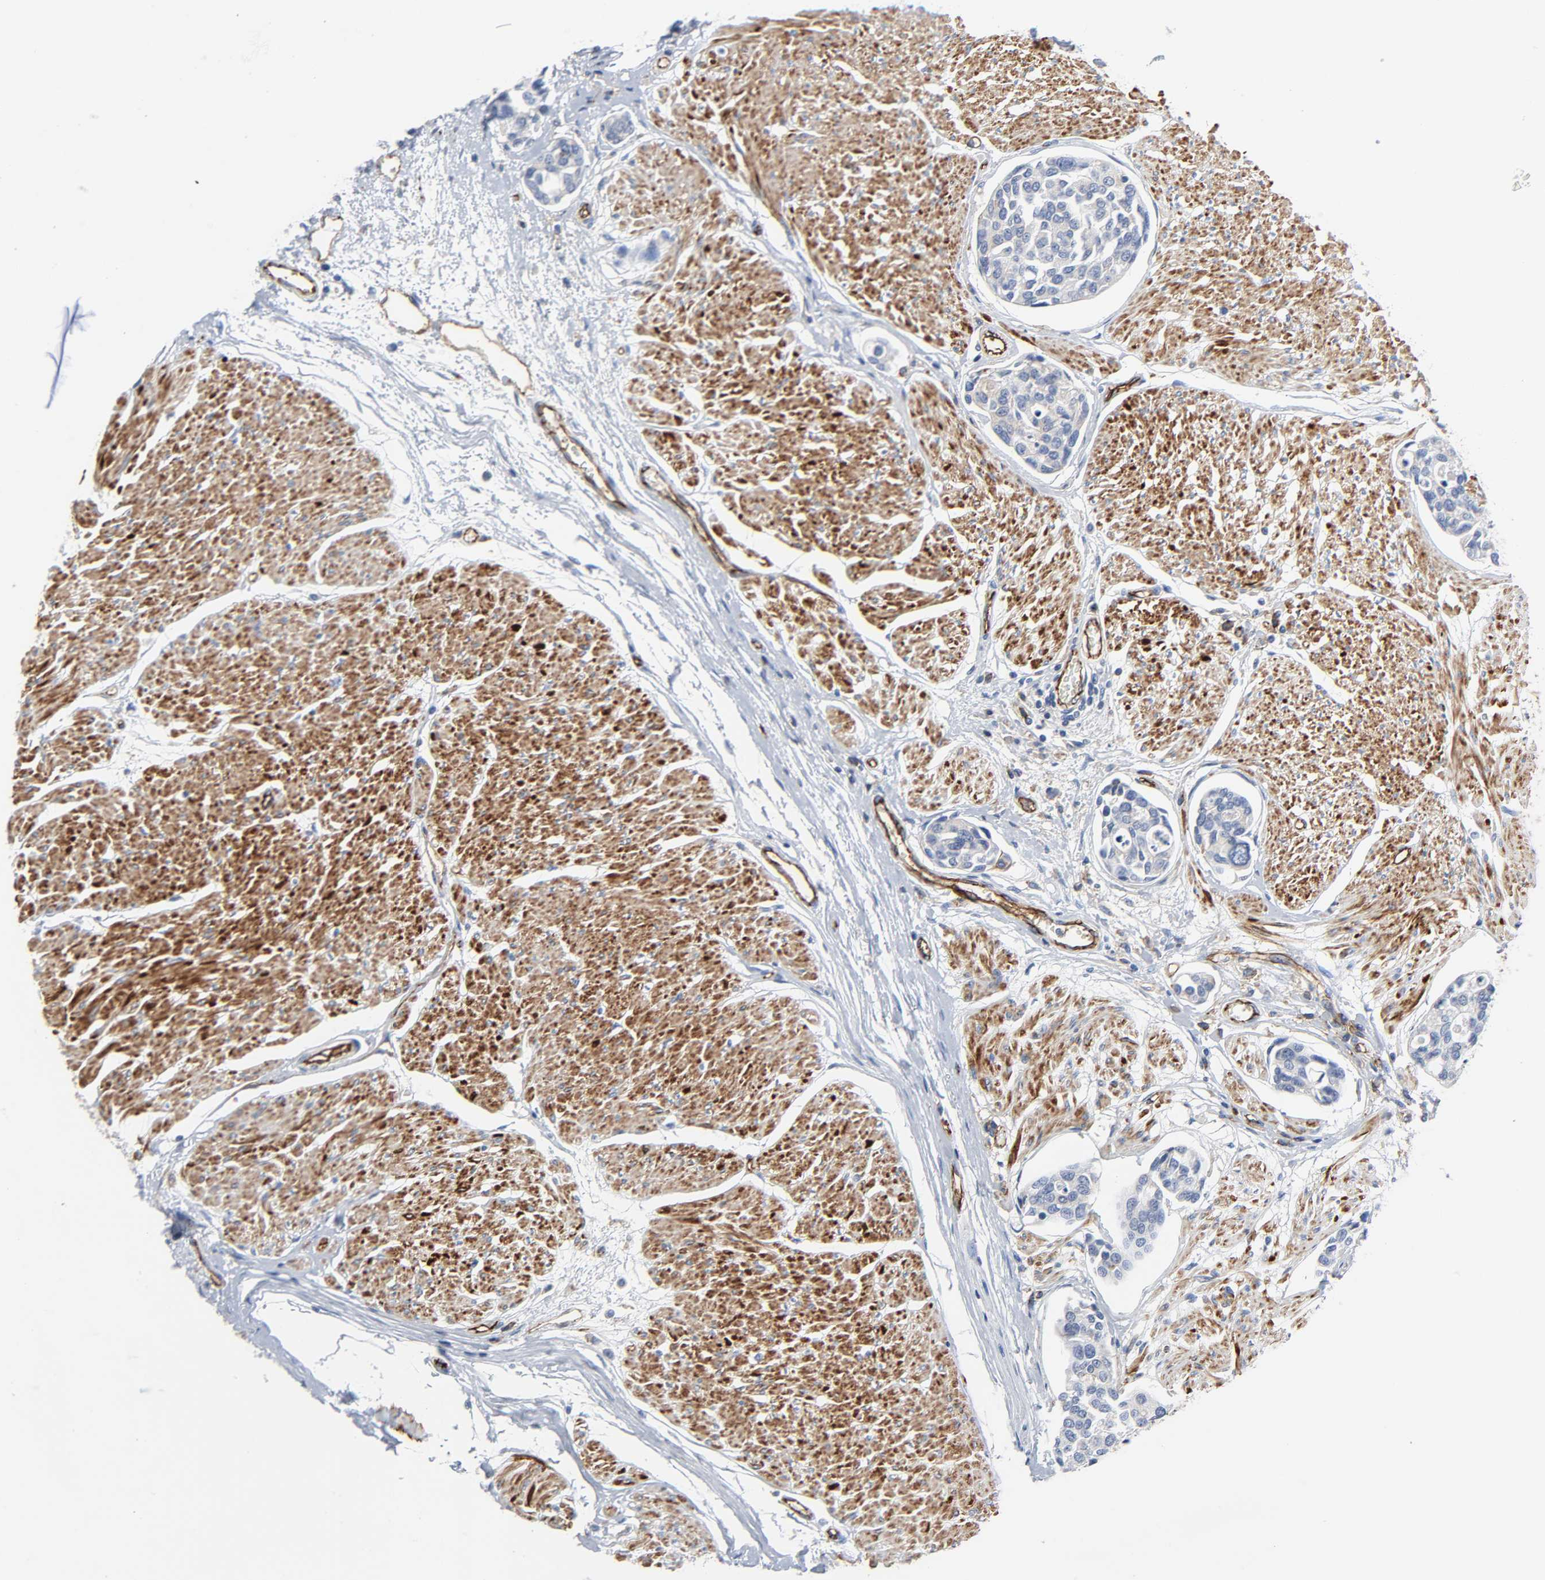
{"staining": {"intensity": "negative", "quantity": "none", "location": "none"}, "tissue": "urothelial cancer", "cell_type": "Tumor cells", "image_type": "cancer", "snomed": [{"axis": "morphology", "description": "Urothelial carcinoma, High grade"}, {"axis": "topography", "description": "Urinary bladder"}], "caption": "Immunohistochemical staining of human urothelial cancer demonstrates no significant expression in tumor cells.", "gene": "PECAM1", "patient": {"sex": "male", "age": 78}}